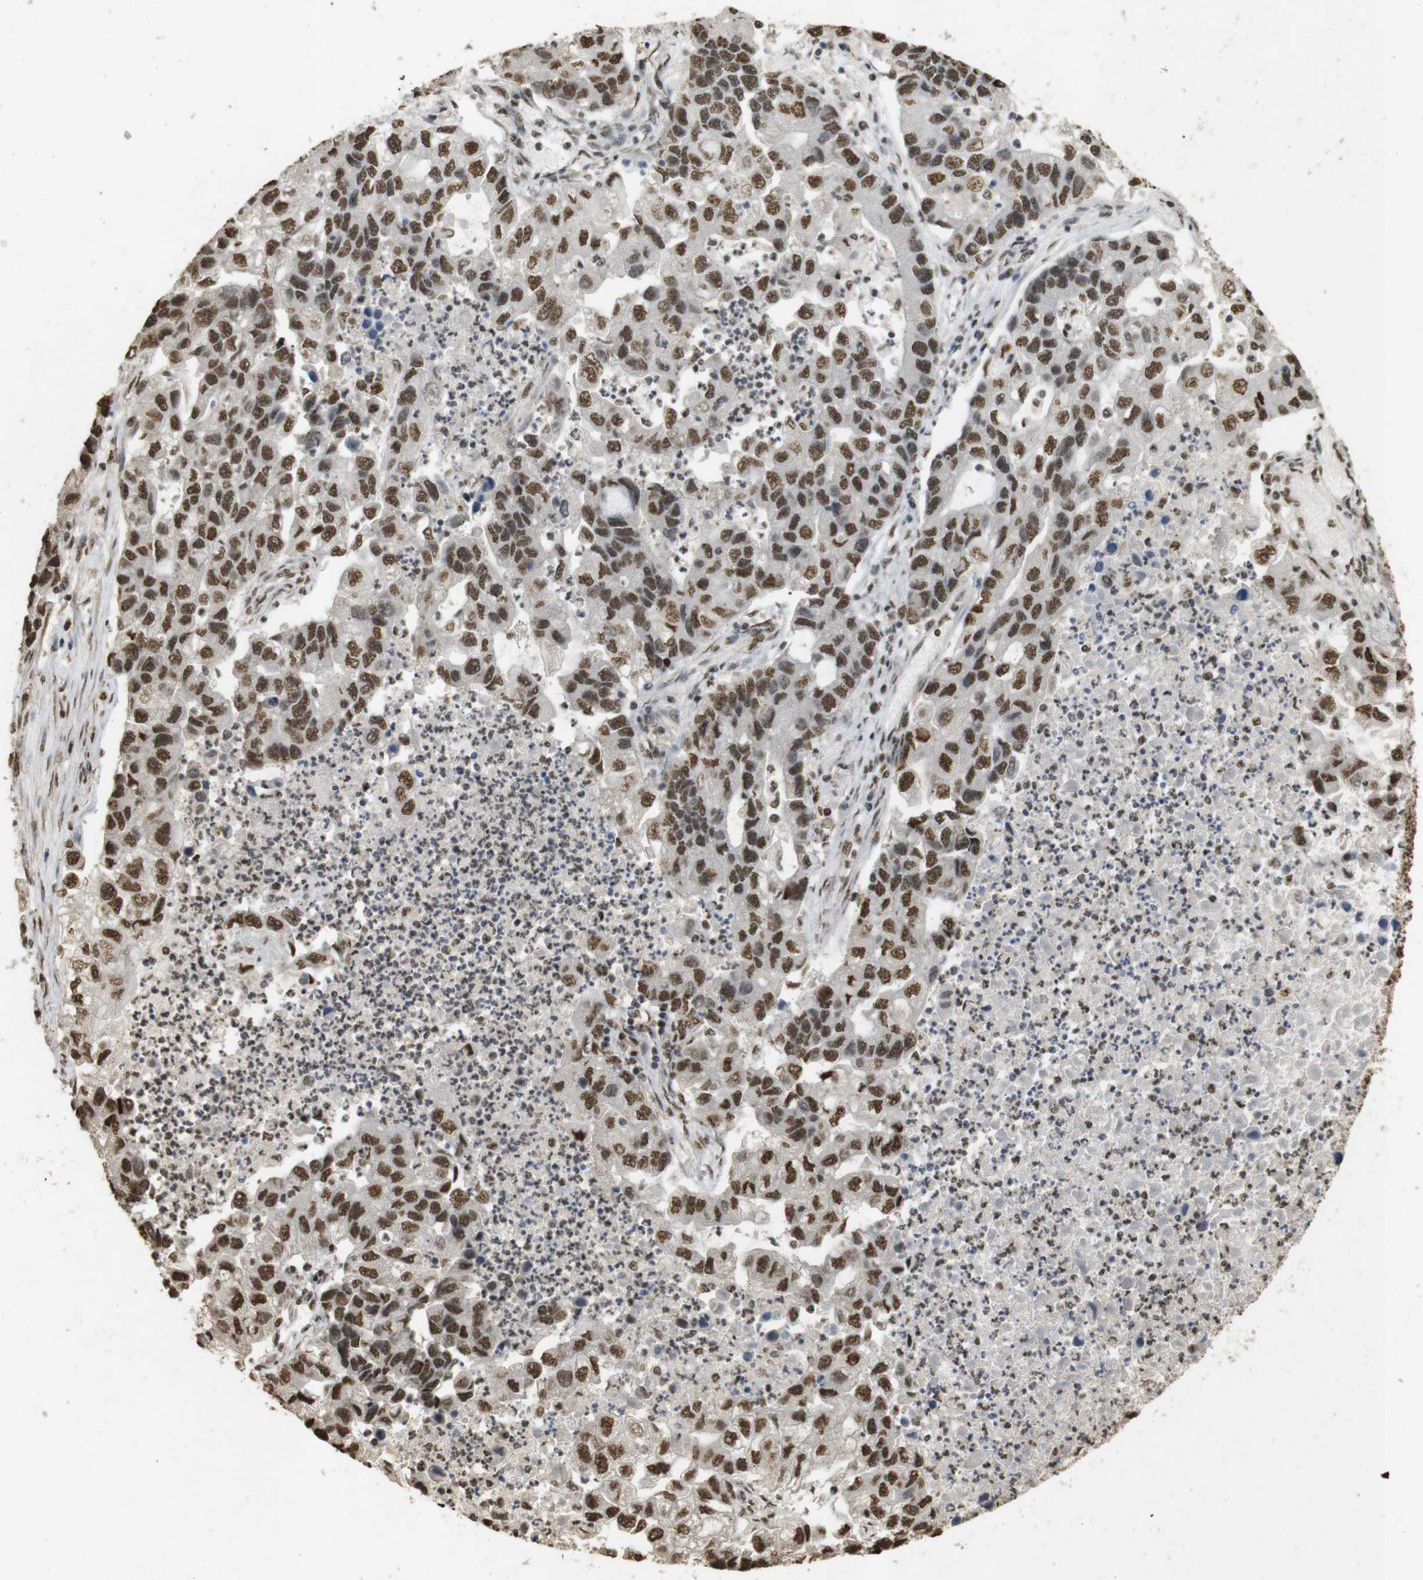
{"staining": {"intensity": "strong", "quantity": ">75%", "location": "nuclear"}, "tissue": "lung cancer", "cell_type": "Tumor cells", "image_type": "cancer", "snomed": [{"axis": "morphology", "description": "Adenocarcinoma, NOS"}, {"axis": "topography", "description": "Lung"}], "caption": "Lung adenocarcinoma stained with a protein marker displays strong staining in tumor cells.", "gene": "GATA4", "patient": {"sex": "female", "age": 51}}